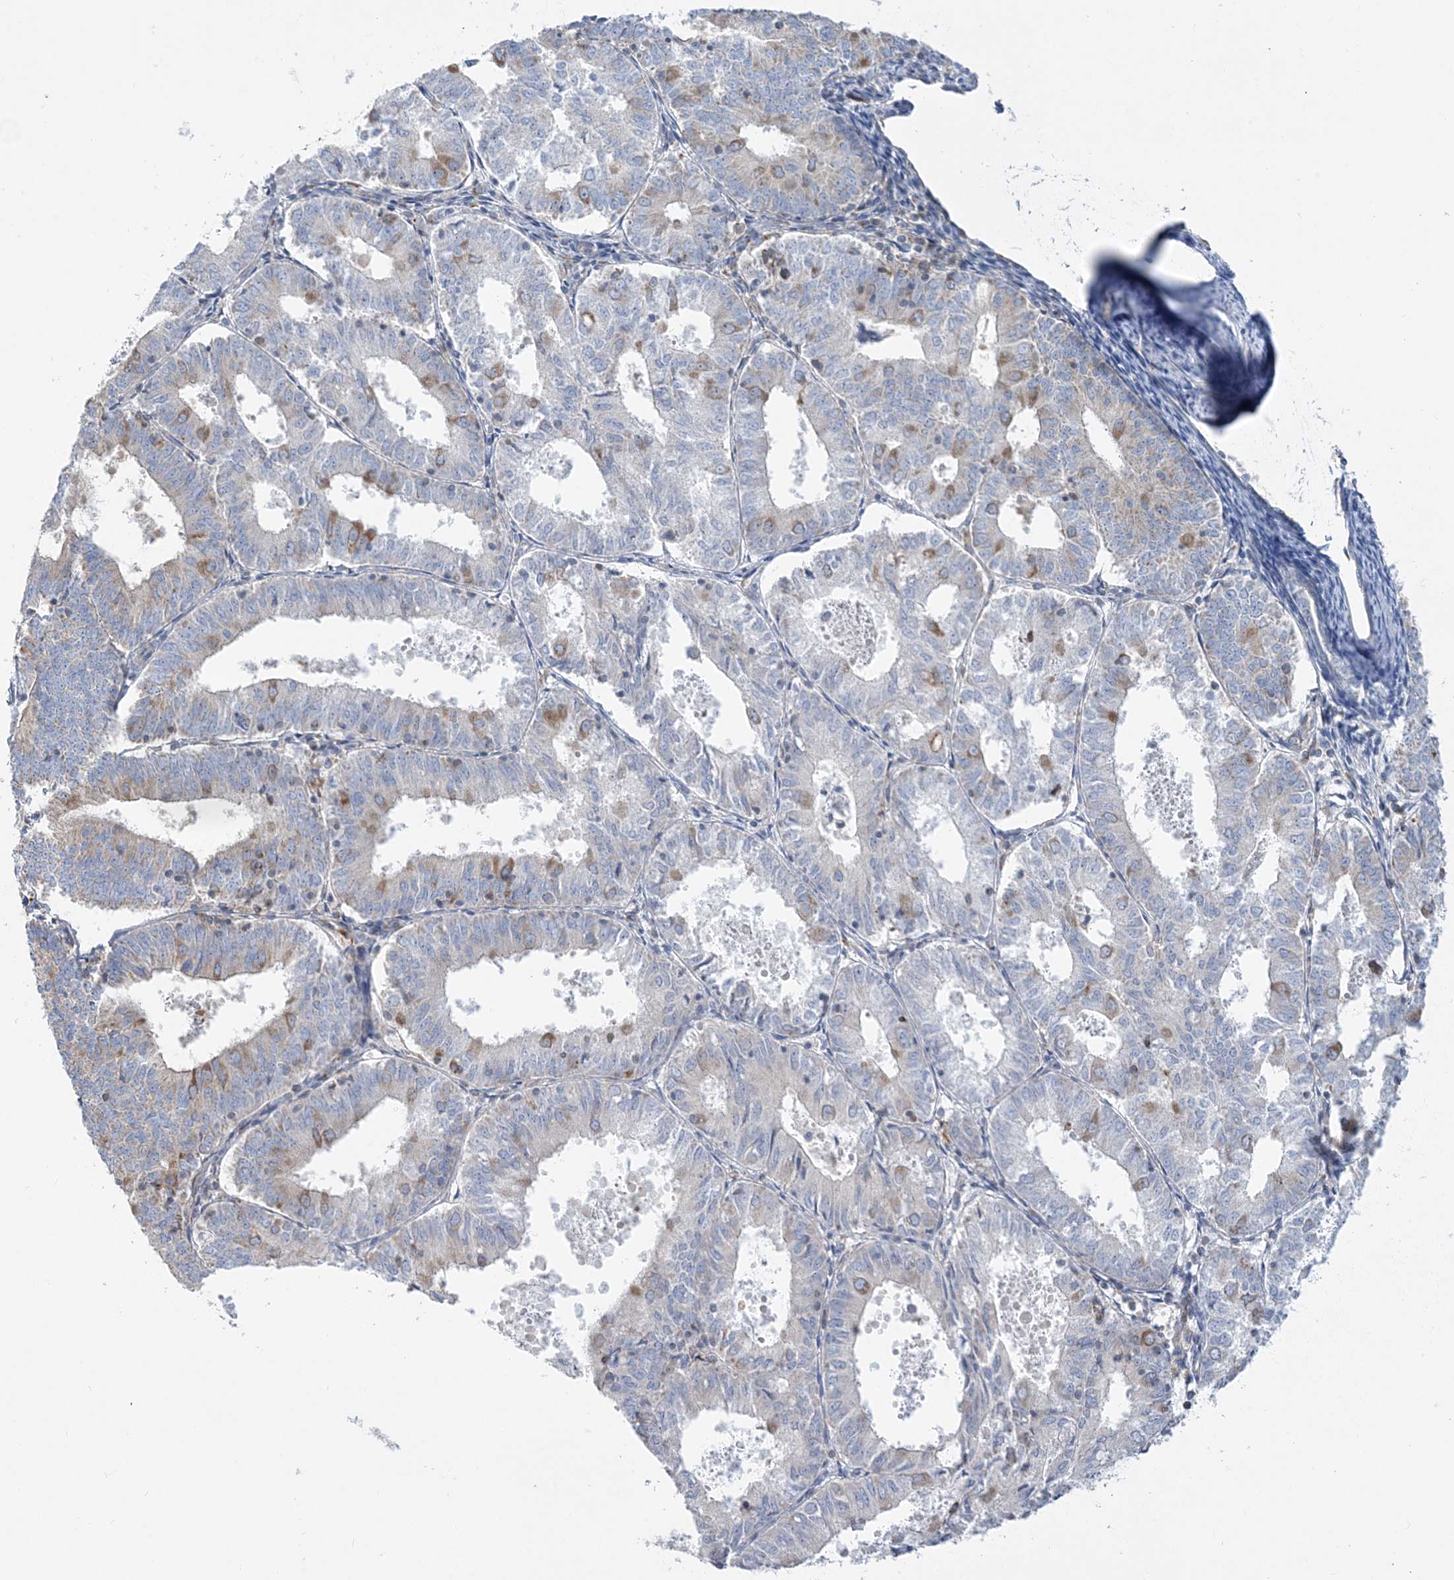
{"staining": {"intensity": "moderate", "quantity": "<25%", "location": "cytoplasmic/membranous"}, "tissue": "endometrial cancer", "cell_type": "Tumor cells", "image_type": "cancer", "snomed": [{"axis": "morphology", "description": "Adenocarcinoma, NOS"}, {"axis": "topography", "description": "Endometrium"}], "caption": "Protein analysis of endometrial cancer tissue displays moderate cytoplasmic/membranous positivity in about <25% of tumor cells. (brown staining indicates protein expression, while blue staining denotes nuclei).", "gene": "FAM114A2", "patient": {"sex": "female", "age": 57}}